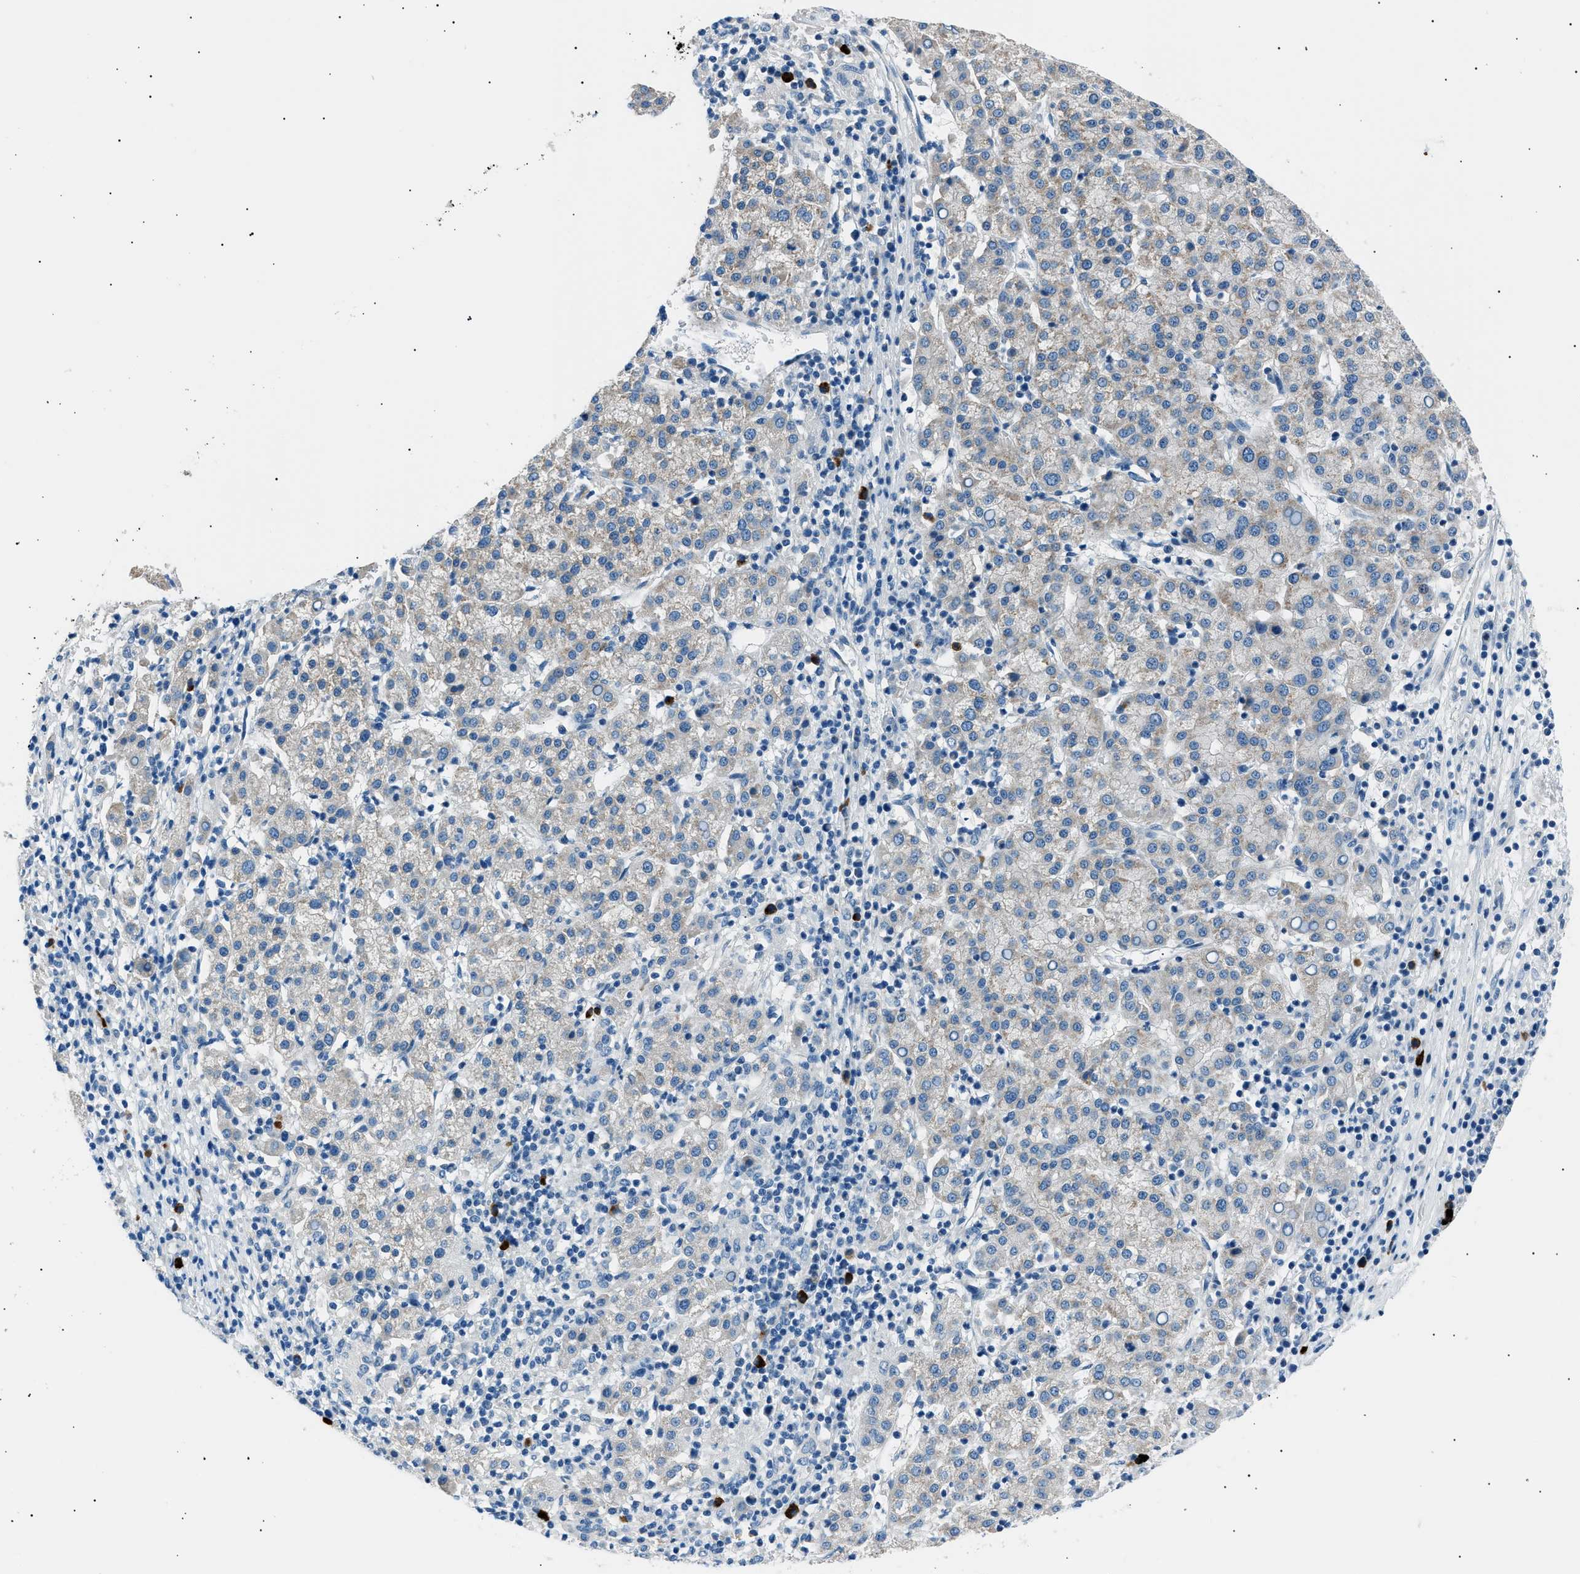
{"staining": {"intensity": "weak", "quantity": "25%-75%", "location": "cytoplasmic/membranous"}, "tissue": "liver cancer", "cell_type": "Tumor cells", "image_type": "cancer", "snomed": [{"axis": "morphology", "description": "Carcinoma, Hepatocellular, NOS"}, {"axis": "topography", "description": "Liver"}], "caption": "A photomicrograph of liver hepatocellular carcinoma stained for a protein exhibits weak cytoplasmic/membranous brown staining in tumor cells. Immunohistochemistry stains the protein in brown and the nuclei are stained blue.", "gene": "LRRC37B", "patient": {"sex": "female", "age": 58}}